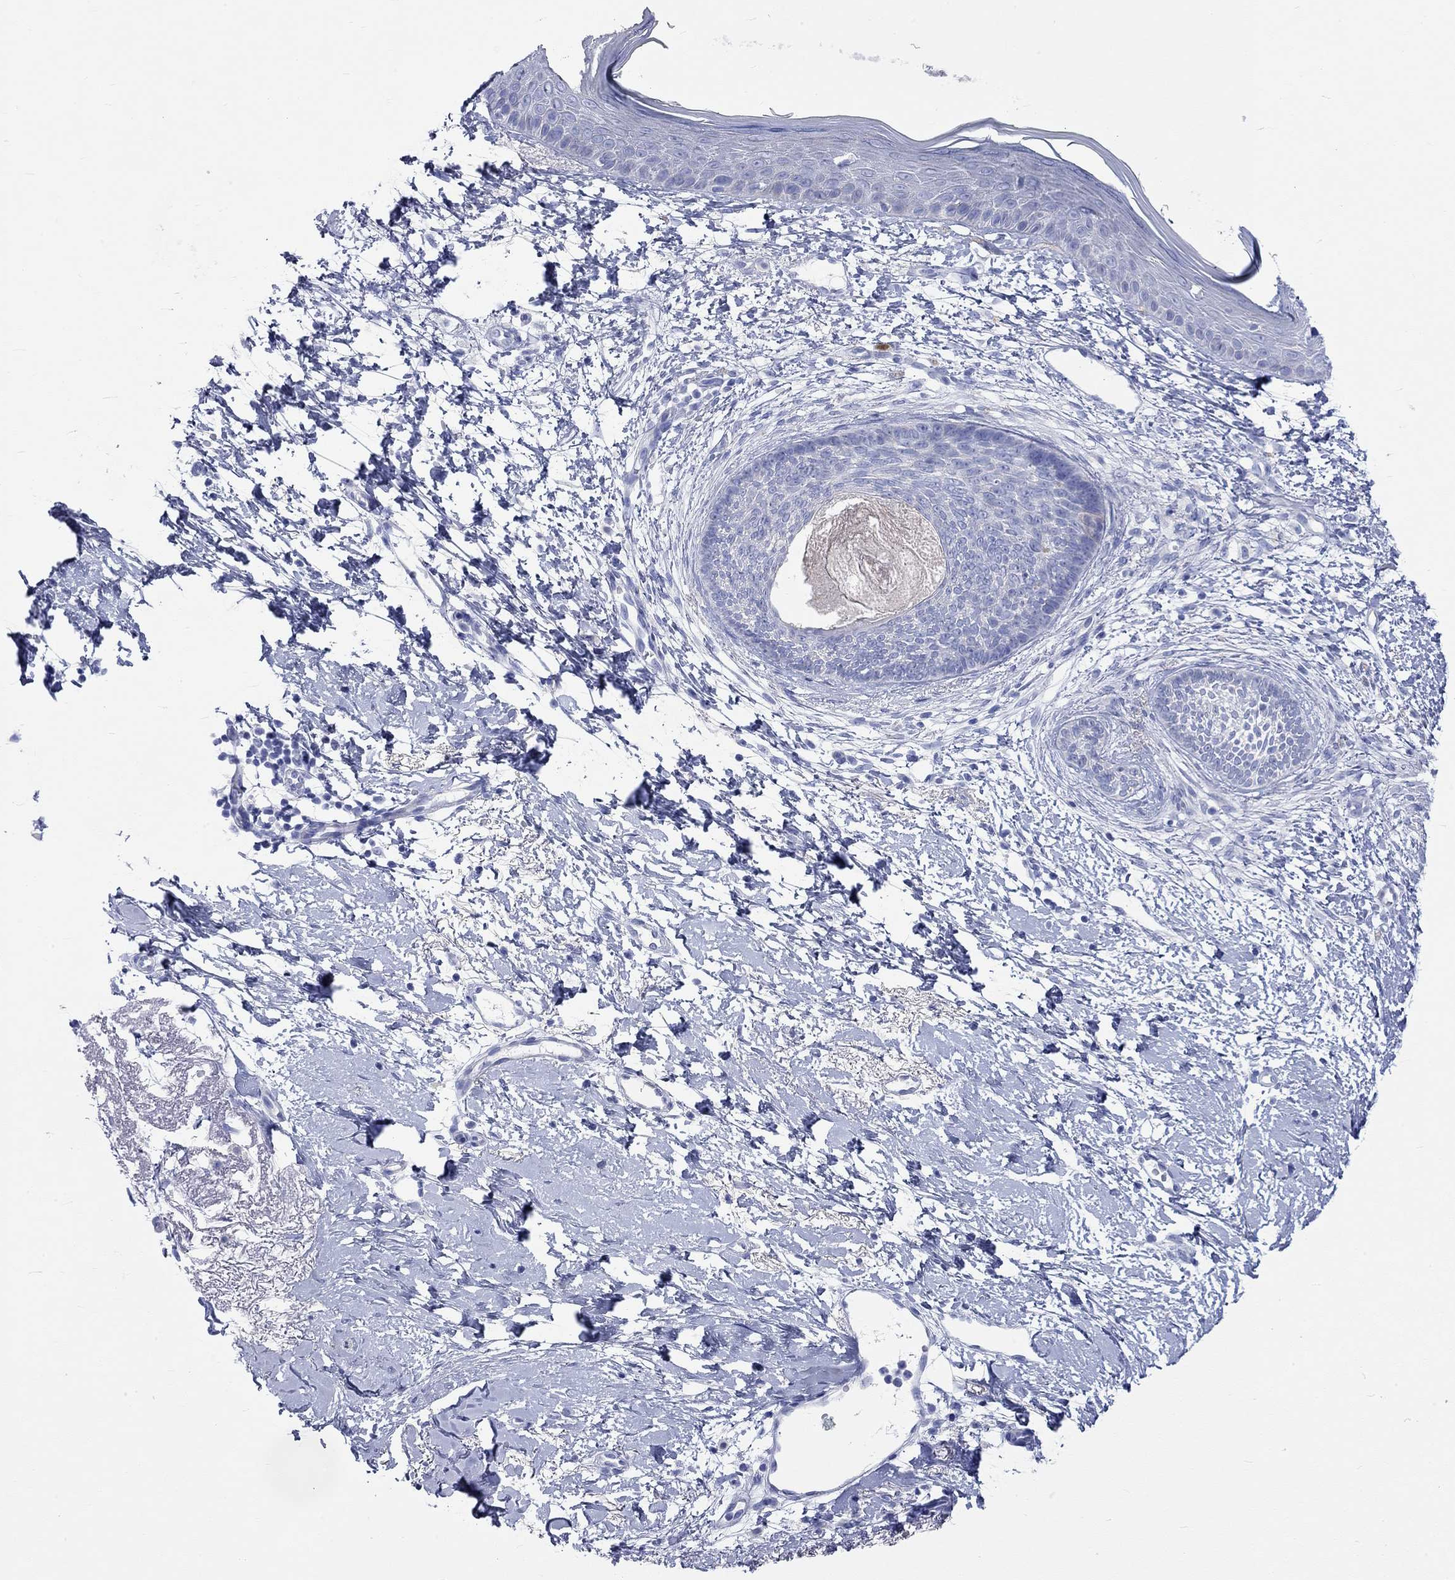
{"staining": {"intensity": "negative", "quantity": "none", "location": "none"}, "tissue": "skin cancer", "cell_type": "Tumor cells", "image_type": "cancer", "snomed": [{"axis": "morphology", "description": "Normal tissue, NOS"}, {"axis": "morphology", "description": "Basal cell carcinoma"}, {"axis": "topography", "description": "Skin"}], "caption": "This is an immunohistochemistry (IHC) photomicrograph of basal cell carcinoma (skin). There is no expression in tumor cells.", "gene": "SPATA9", "patient": {"sex": "male", "age": 84}}